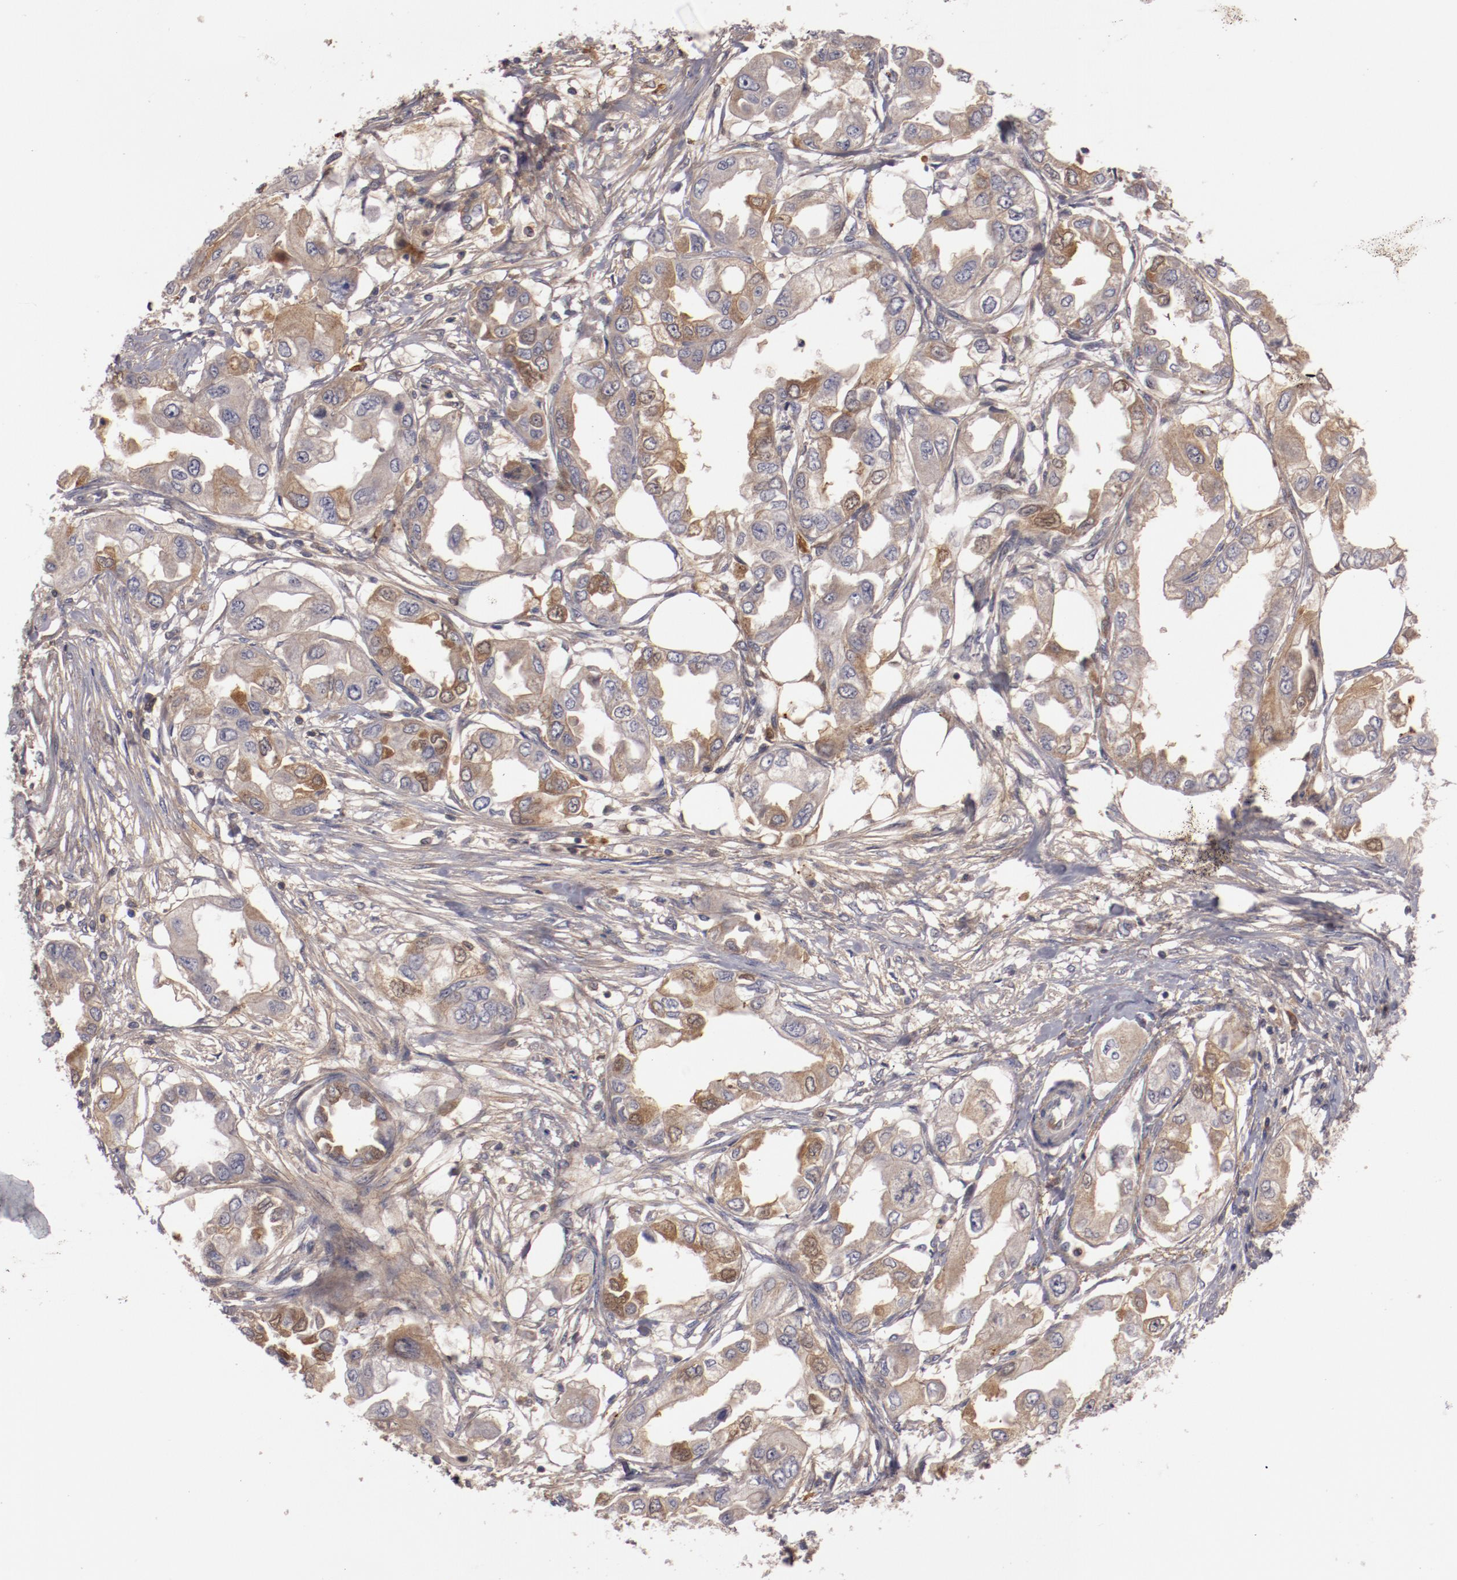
{"staining": {"intensity": "moderate", "quantity": "25%-75%", "location": "cytoplasmic/membranous"}, "tissue": "endometrial cancer", "cell_type": "Tumor cells", "image_type": "cancer", "snomed": [{"axis": "morphology", "description": "Adenocarcinoma, NOS"}, {"axis": "topography", "description": "Endometrium"}], "caption": "Tumor cells display medium levels of moderate cytoplasmic/membranous expression in approximately 25%-75% of cells in human endometrial cancer (adenocarcinoma). (IHC, brightfield microscopy, high magnification).", "gene": "MBL2", "patient": {"sex": "female", "age": 67}}